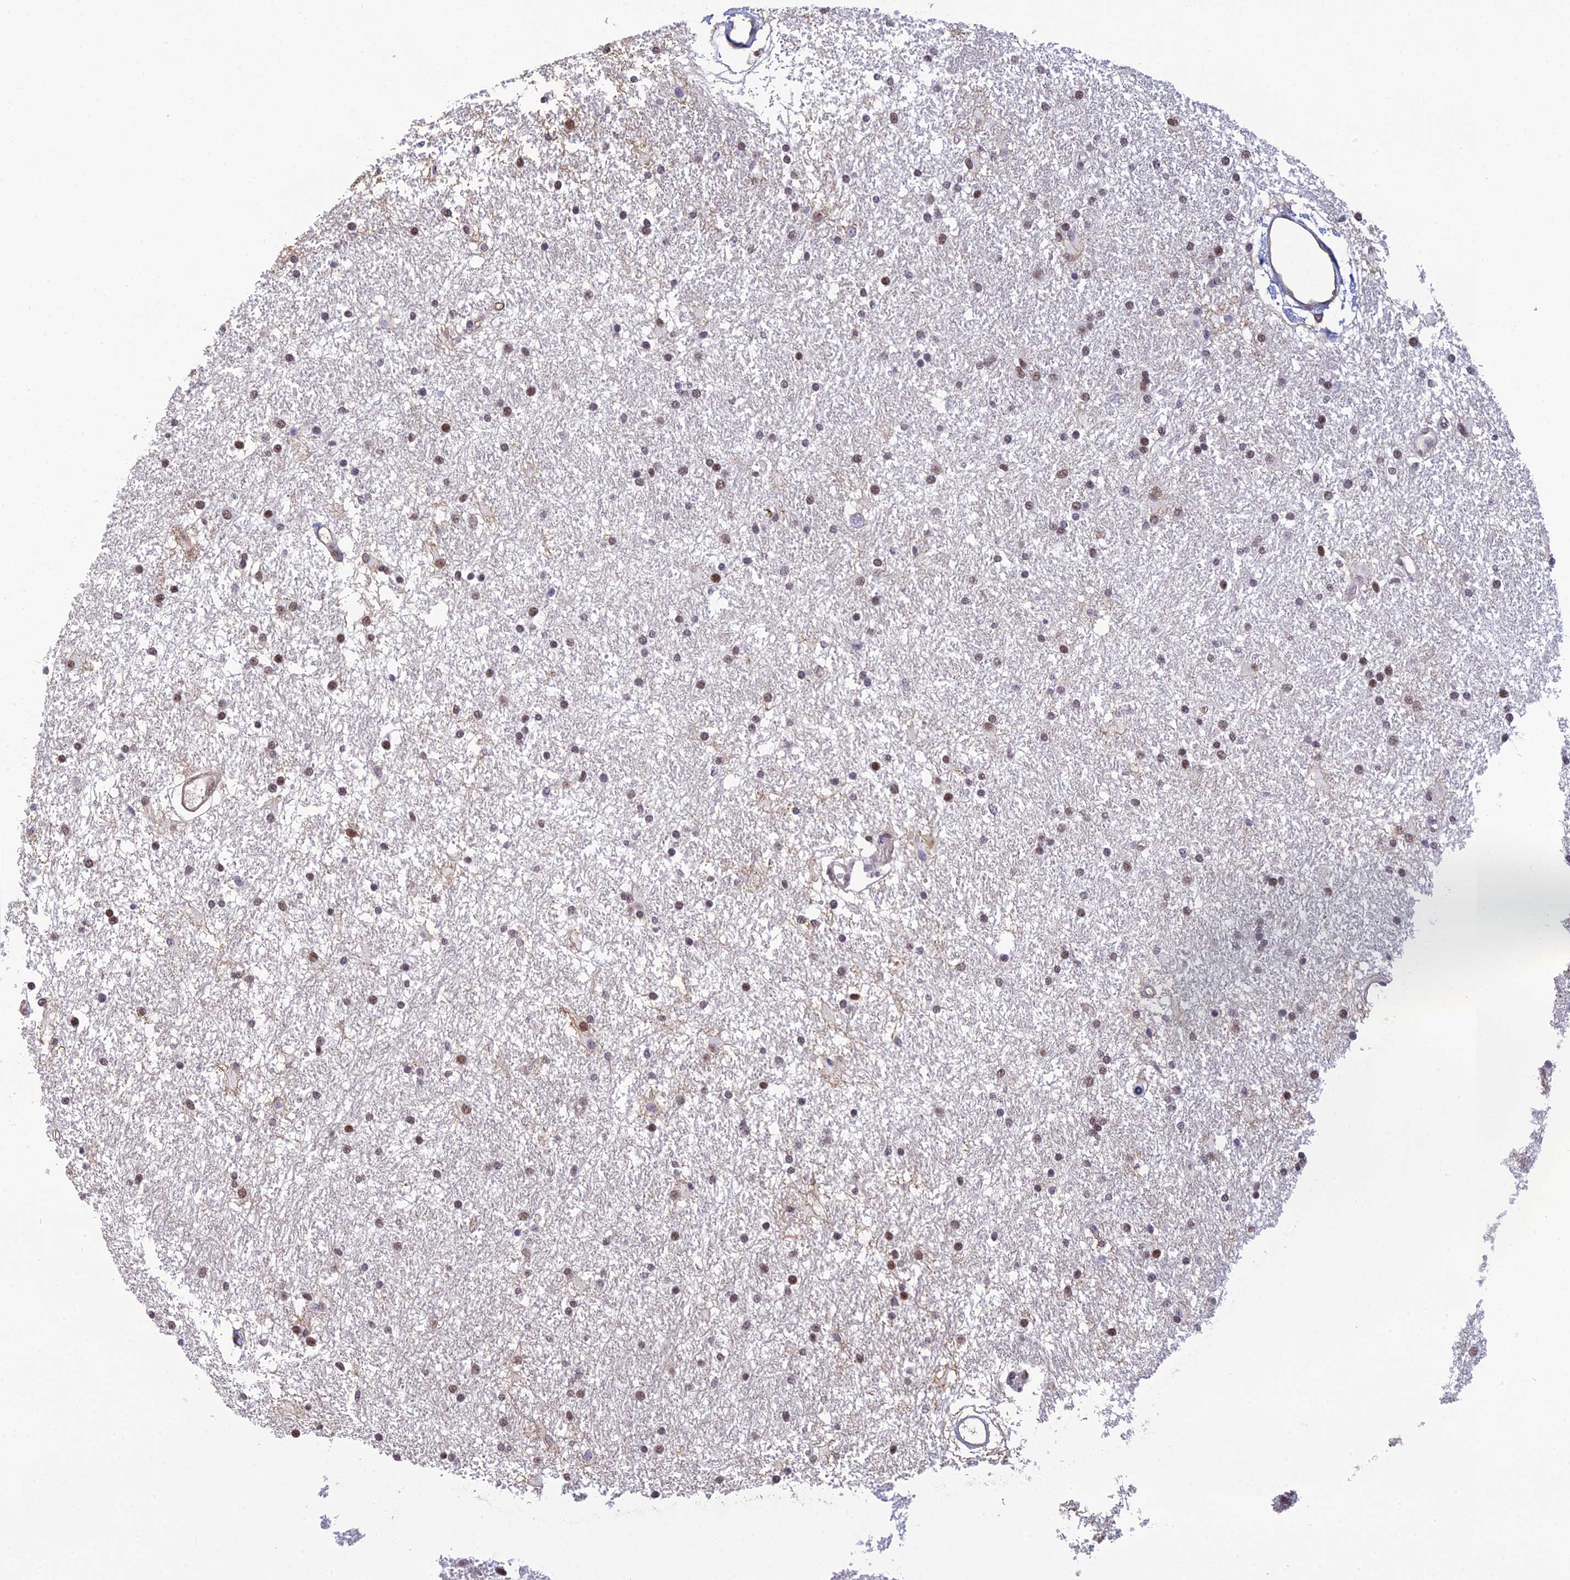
{"staining": {"intensity": "moderate", "quantity": "25%-75%", "location": "nuclear"}, "tissue": "glioma", "cell_type": "Tumor cells", "image_type": "cancer", "snomed": [{"axis": "morphology", "description": "Glioma, malignant, High grade"}, {"axis": "topography", "description": "Brain"}], "caption": "Protein expression analysis of human glioma reveals moderate nuclear positivity in about 25%-75% of tumor cells.", "gene": "RANBP3", "patient": {"sex": "male", "age": 77}}